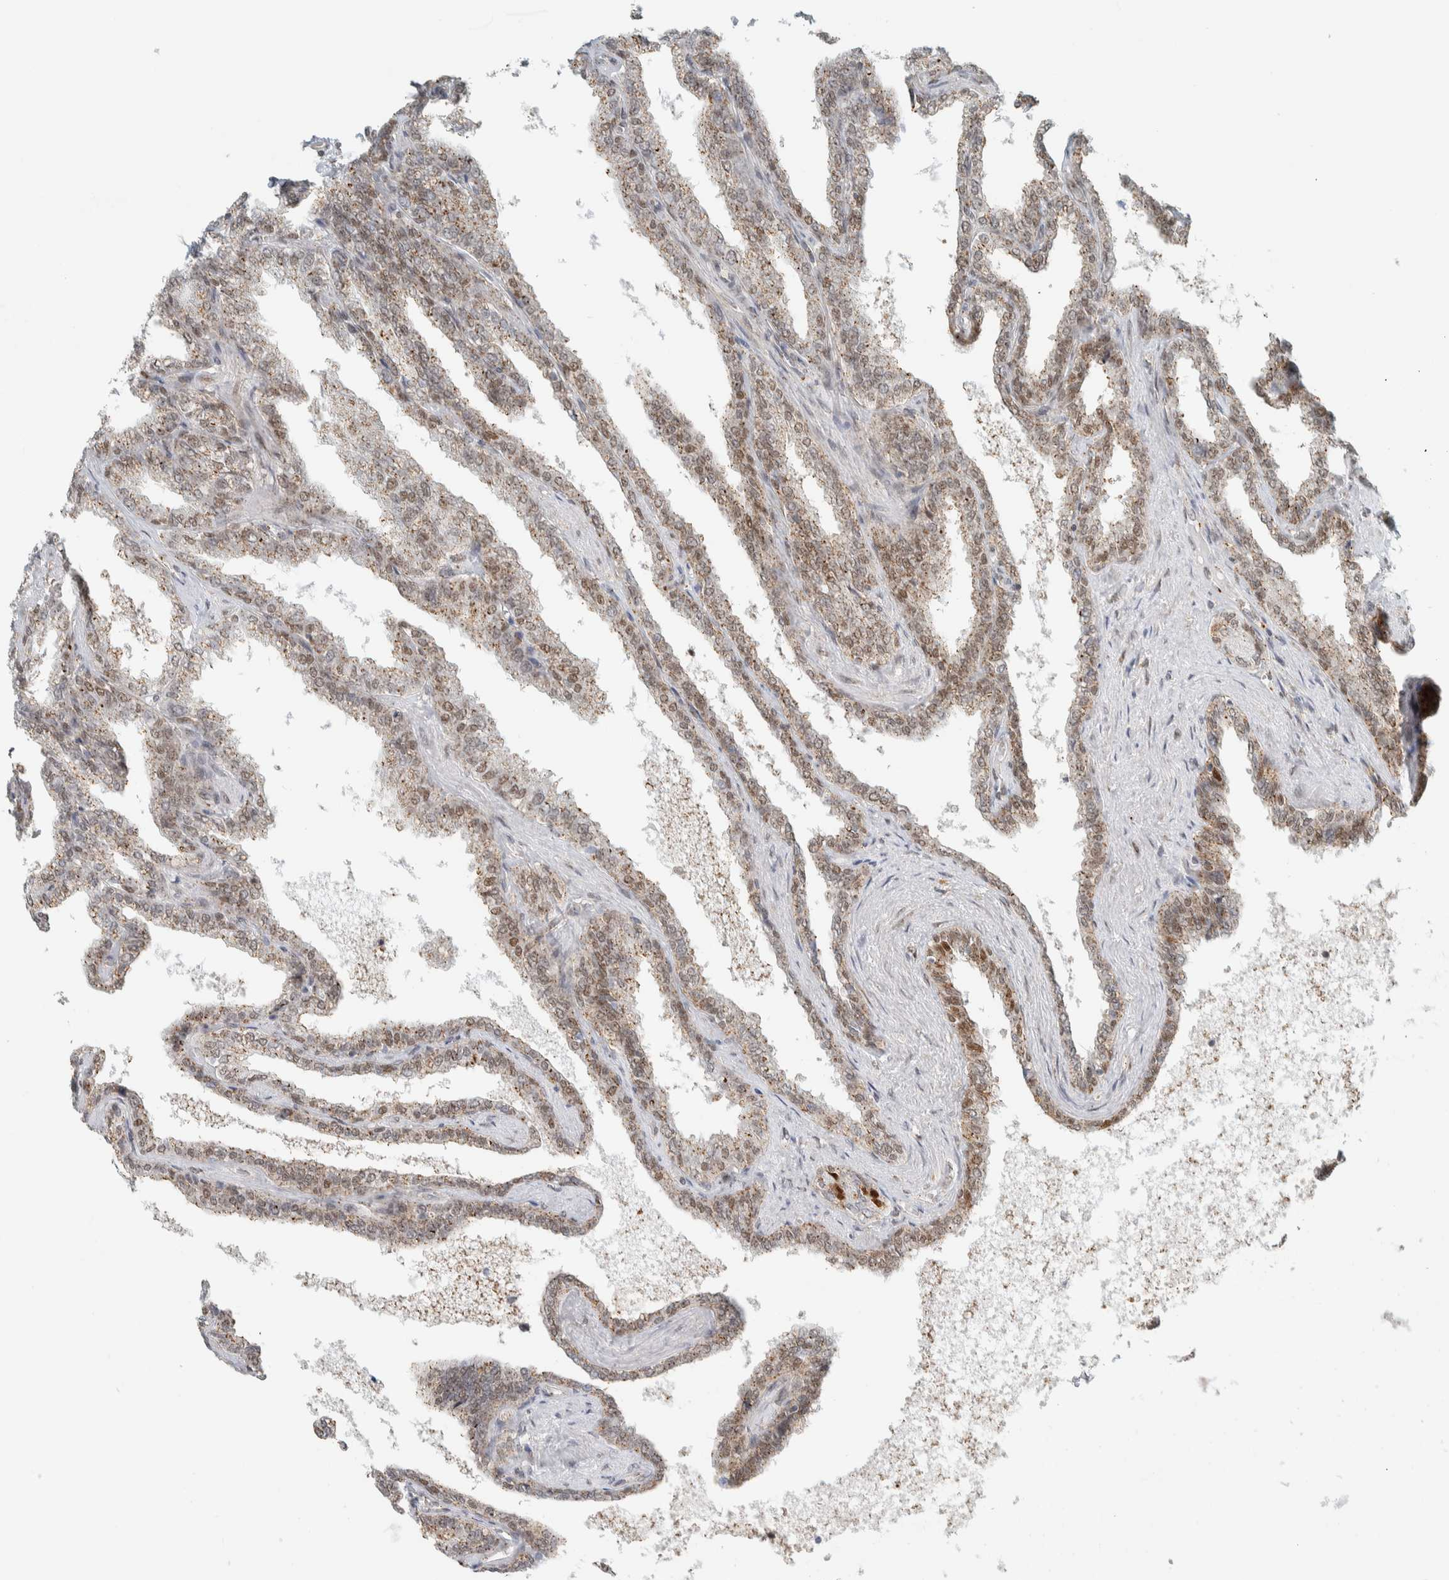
{"staining": {"intensity": "moderate", "quantity": ">75%", "location": "cytoplasmic/membranous,nuclear"}, "tissue": "seminal vesicle", "cell_type": "Glandular cells", "image_type": "normal", "snomed": [{"axis": "morphology", "description": "Normal tissue, NOS"}, {"axis": "topography", "description": "Seminal veicle"}], "caption": "Immunohistochemical staining of benign seminal vesicle demonstrates moderate cytoplasmic/membranous,nuclear protein staining in approximately >75% of glandular cells.", "gene": "TFE3", "patient": {"sex": "male", "age": 46}}